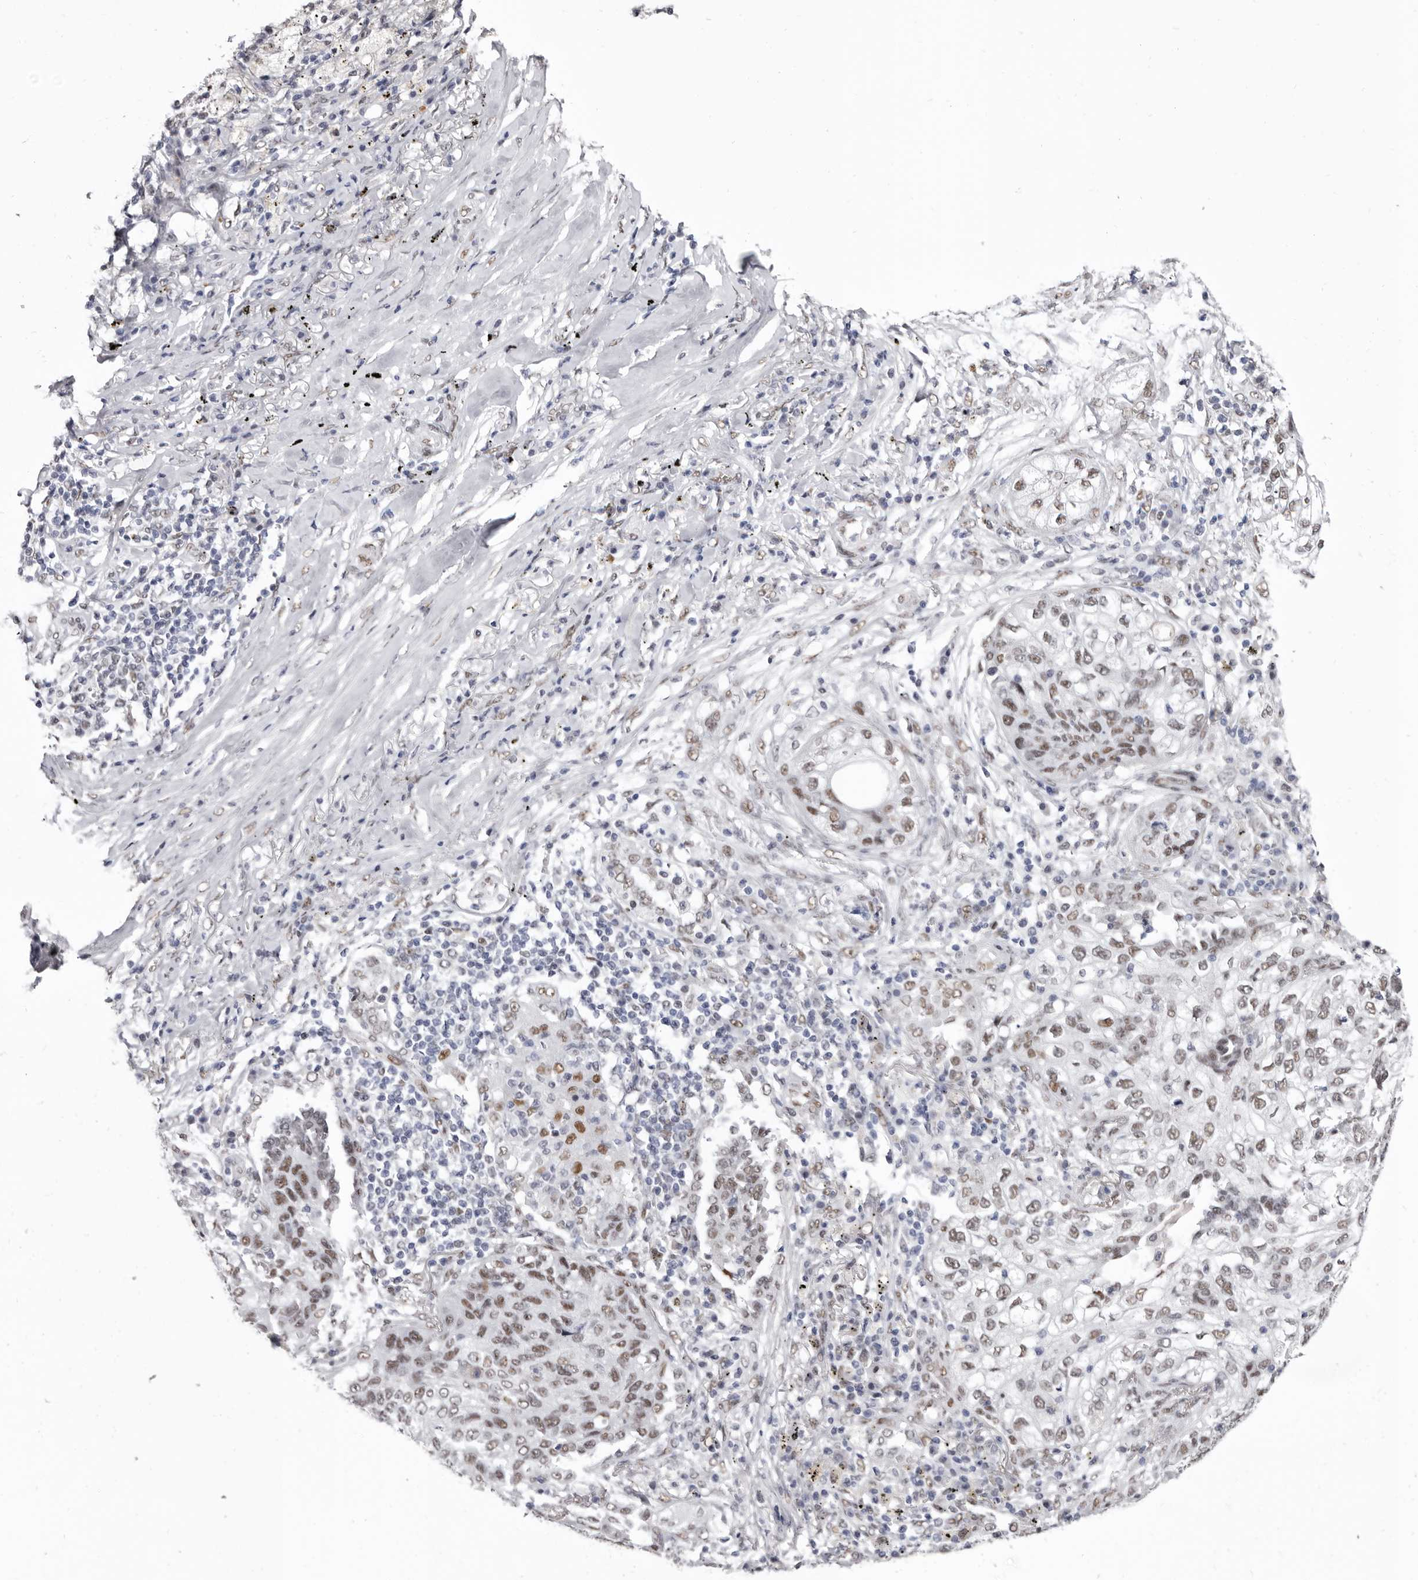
{"staining": {"intensity": "moderate", "quantity": ">75%", "location": "nuclear"}, "tissue": "lung cancer", "cell_type": "Tumor cells", "image_type": "cancer", "snomed": [{"axis": "morphology", "description": "Squamous cell carcinoma, NOS"}, {"axis": "topography", "description": "Lung"}], "caption": "Lung cancer stained with a protein marker shows moderate staining in tumor cells.", "gene": "ZNF326", "patient": {"sex": "female", "age": 63}}